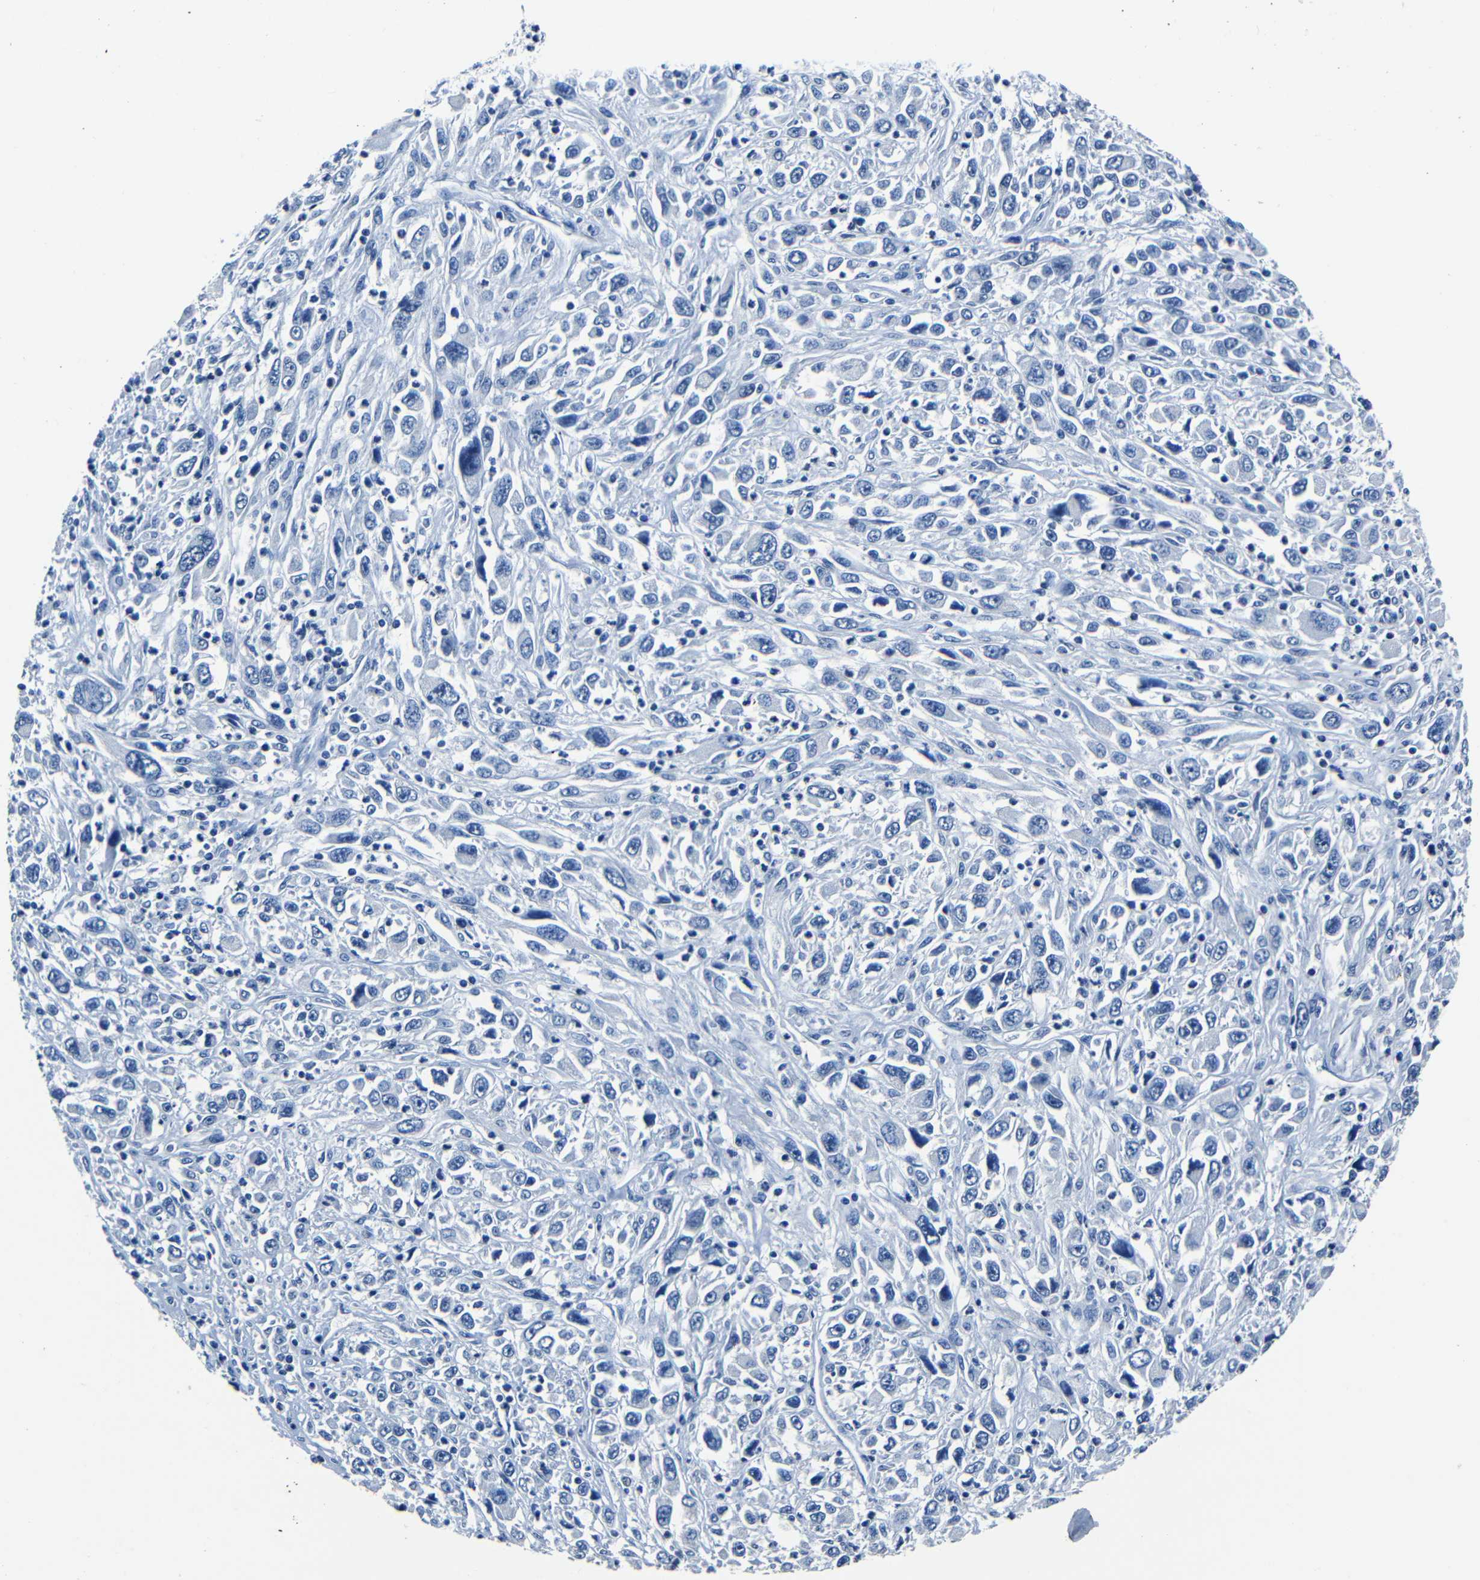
{"staining": {"intensity": "negative", "quantity": "none", "location": "none"}, "tissue": "melanoma", "cell_type": "Tumor cells", "image_type": "cancer", "snomed": [{"axis": "morphology", "description": "Malignant melanoma, Metastatic site"}, {"axis": "topography", "description": "Skin"}], "caption": "Immunohistochemistry (IHC) of melanoma exhibits no positivity in tumor cells. (Immunohistochemistry, brightfield microscopy, high magnification).", "gene": "NCMAP", "patient": {"sex": "female", "age": 56}}